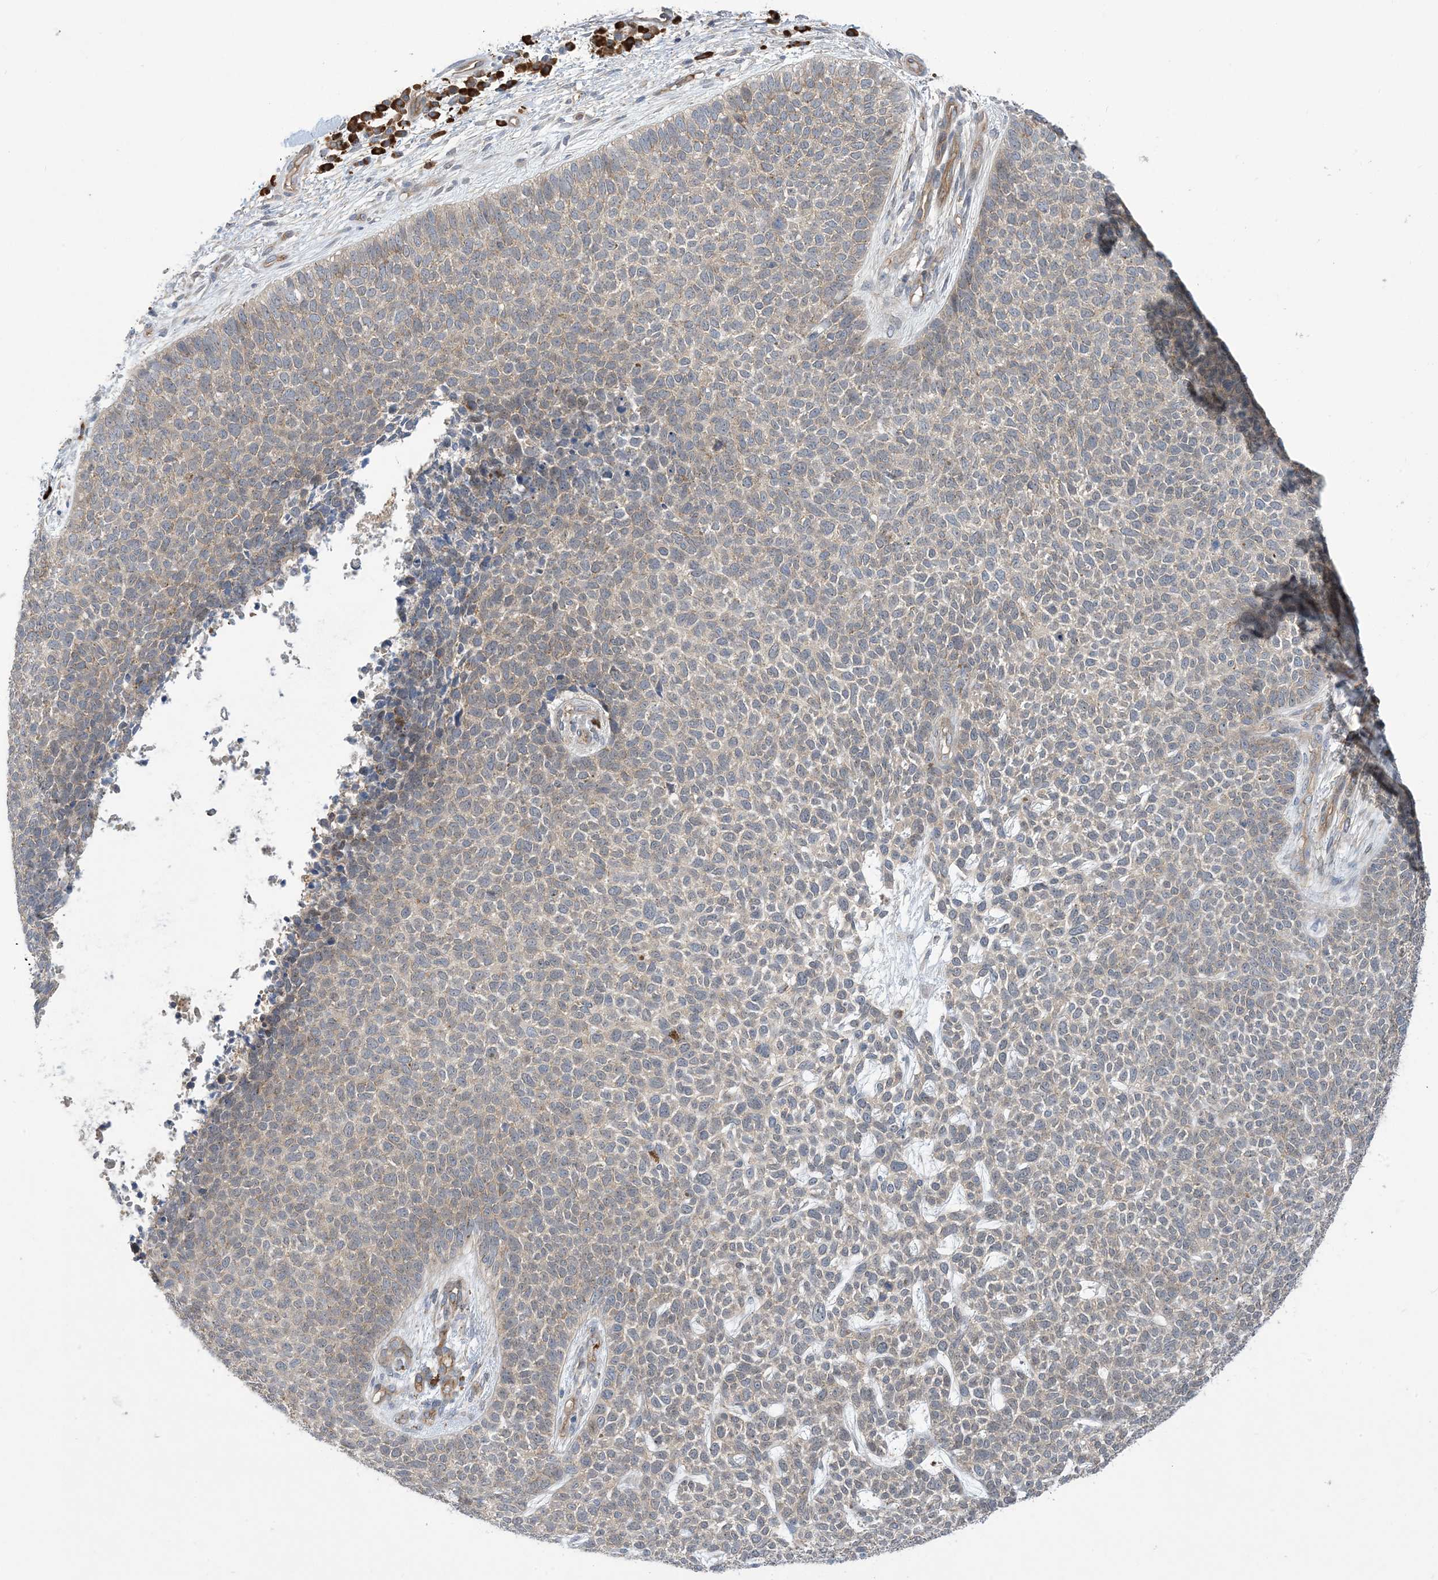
{"staining": {"intensity": "weak", "quantity": "<25%", "location": "cytoplasmic/membranous"}, "tissue": "skin cancer", "cell_type": "Tumor cells", "image_type": "cancer", "snomed": [{"axis": "morphology", "description": "Basal cell carcinoma"}, {"axis": "topography", "description": "Skin"}], "caption": "A histopathology image of human skin cancer (basal cell carcinoma) is negative for staining in tumor cells.", "gene": "AOC1", "patient": {"sex": "female", "age": 84}}